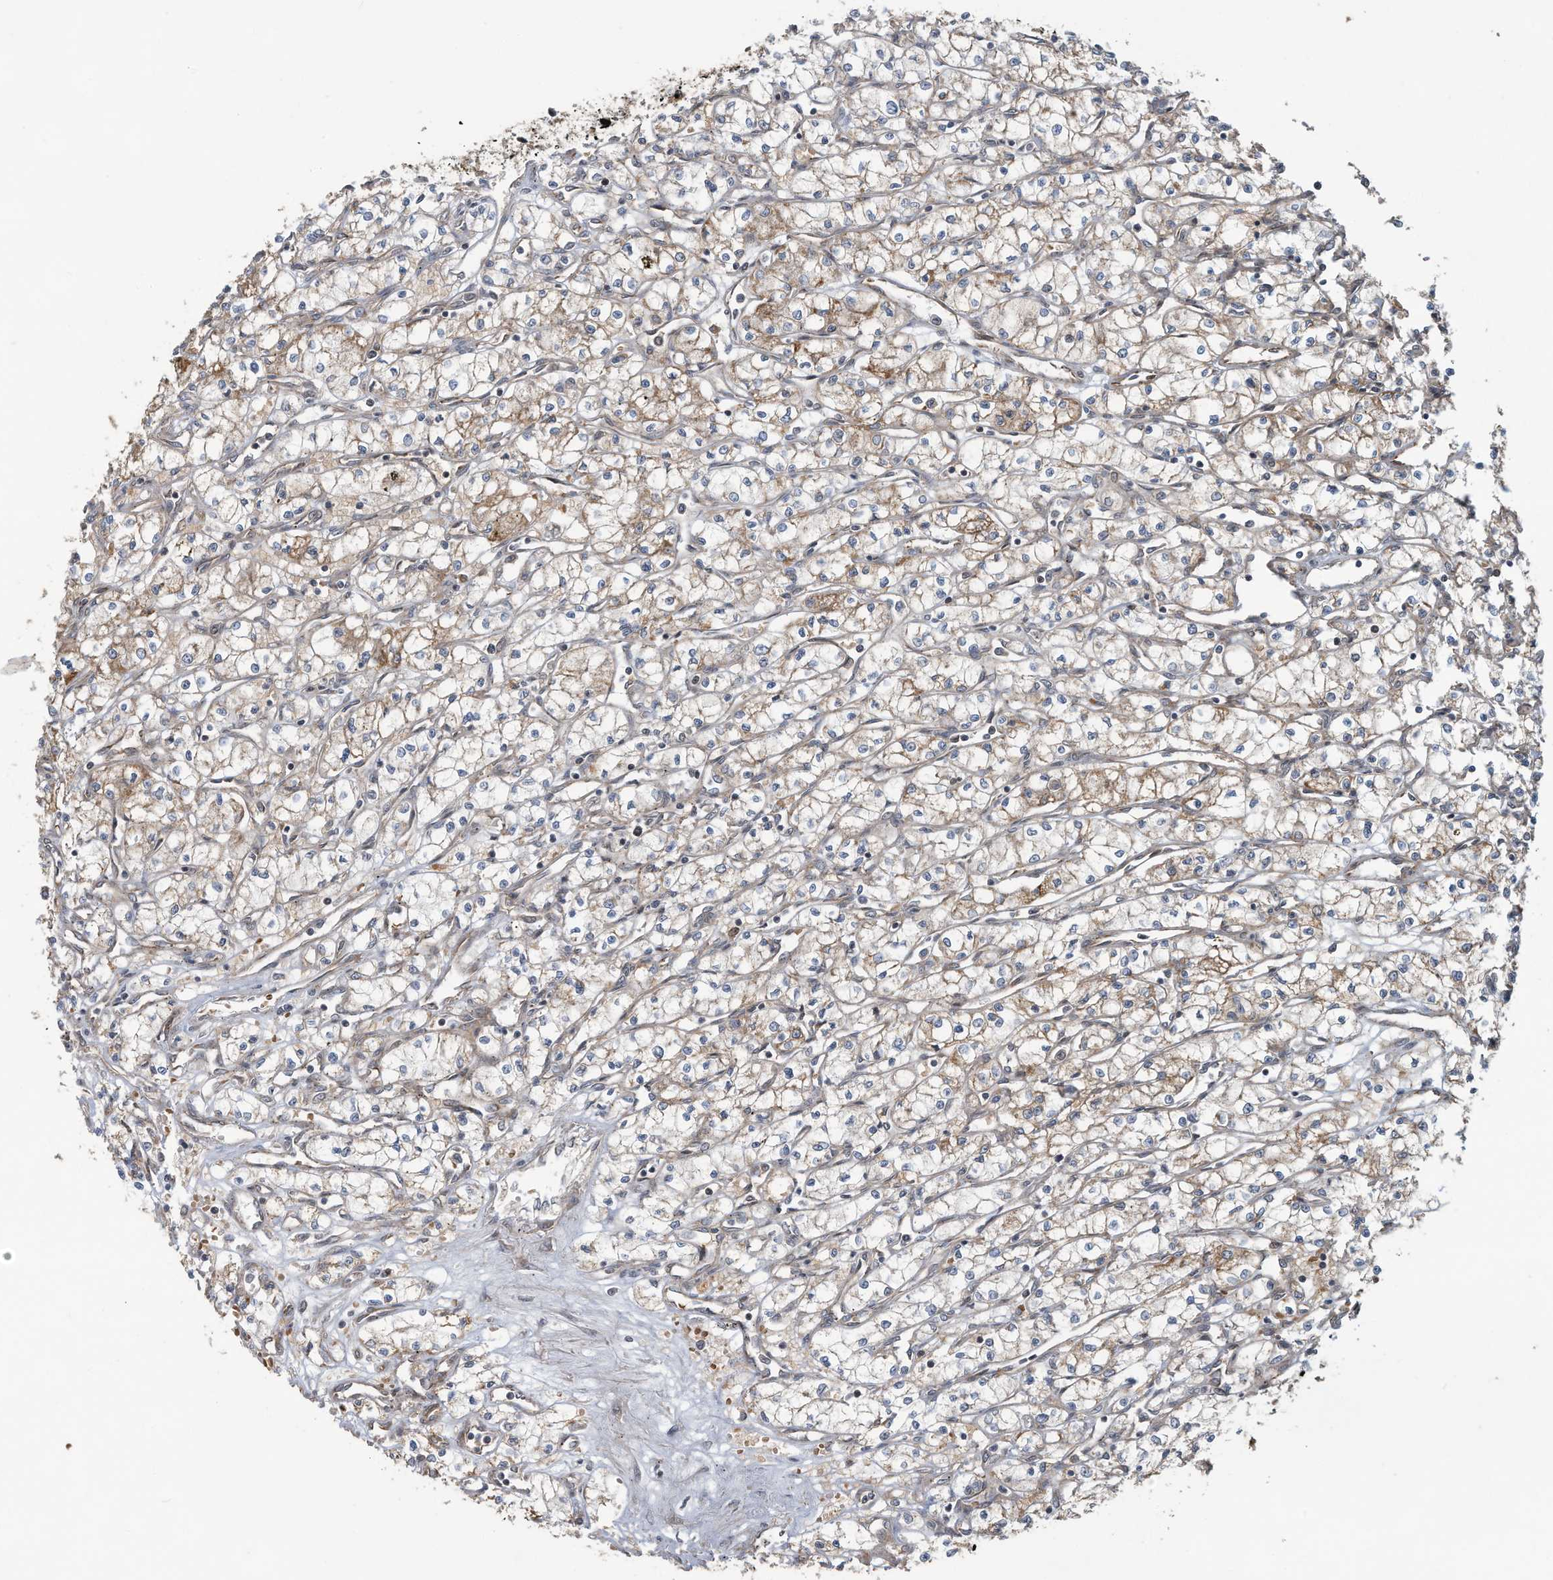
{"staining": {"intensity": "moderate", "quantity": "25%-75%", "location": "cytoplasmic/membranous"}, "tissue": "renal cancer", "cell_type": "Tumor cells", "image_type": "cancer", "snomed": [{"axis": "morphology", "description": "Adenocarcinoma, NOS"}, {"axis": "topography", "description": "Kidney"}], "caption": "Immunohistochemical staining of renal cancer exhibits moderate cytoplasmic/membranous protein staining in approximately 25%-75% of tumor cells.", "gene": "ERI2", "patient": {"sex": "male", "age": 59}}